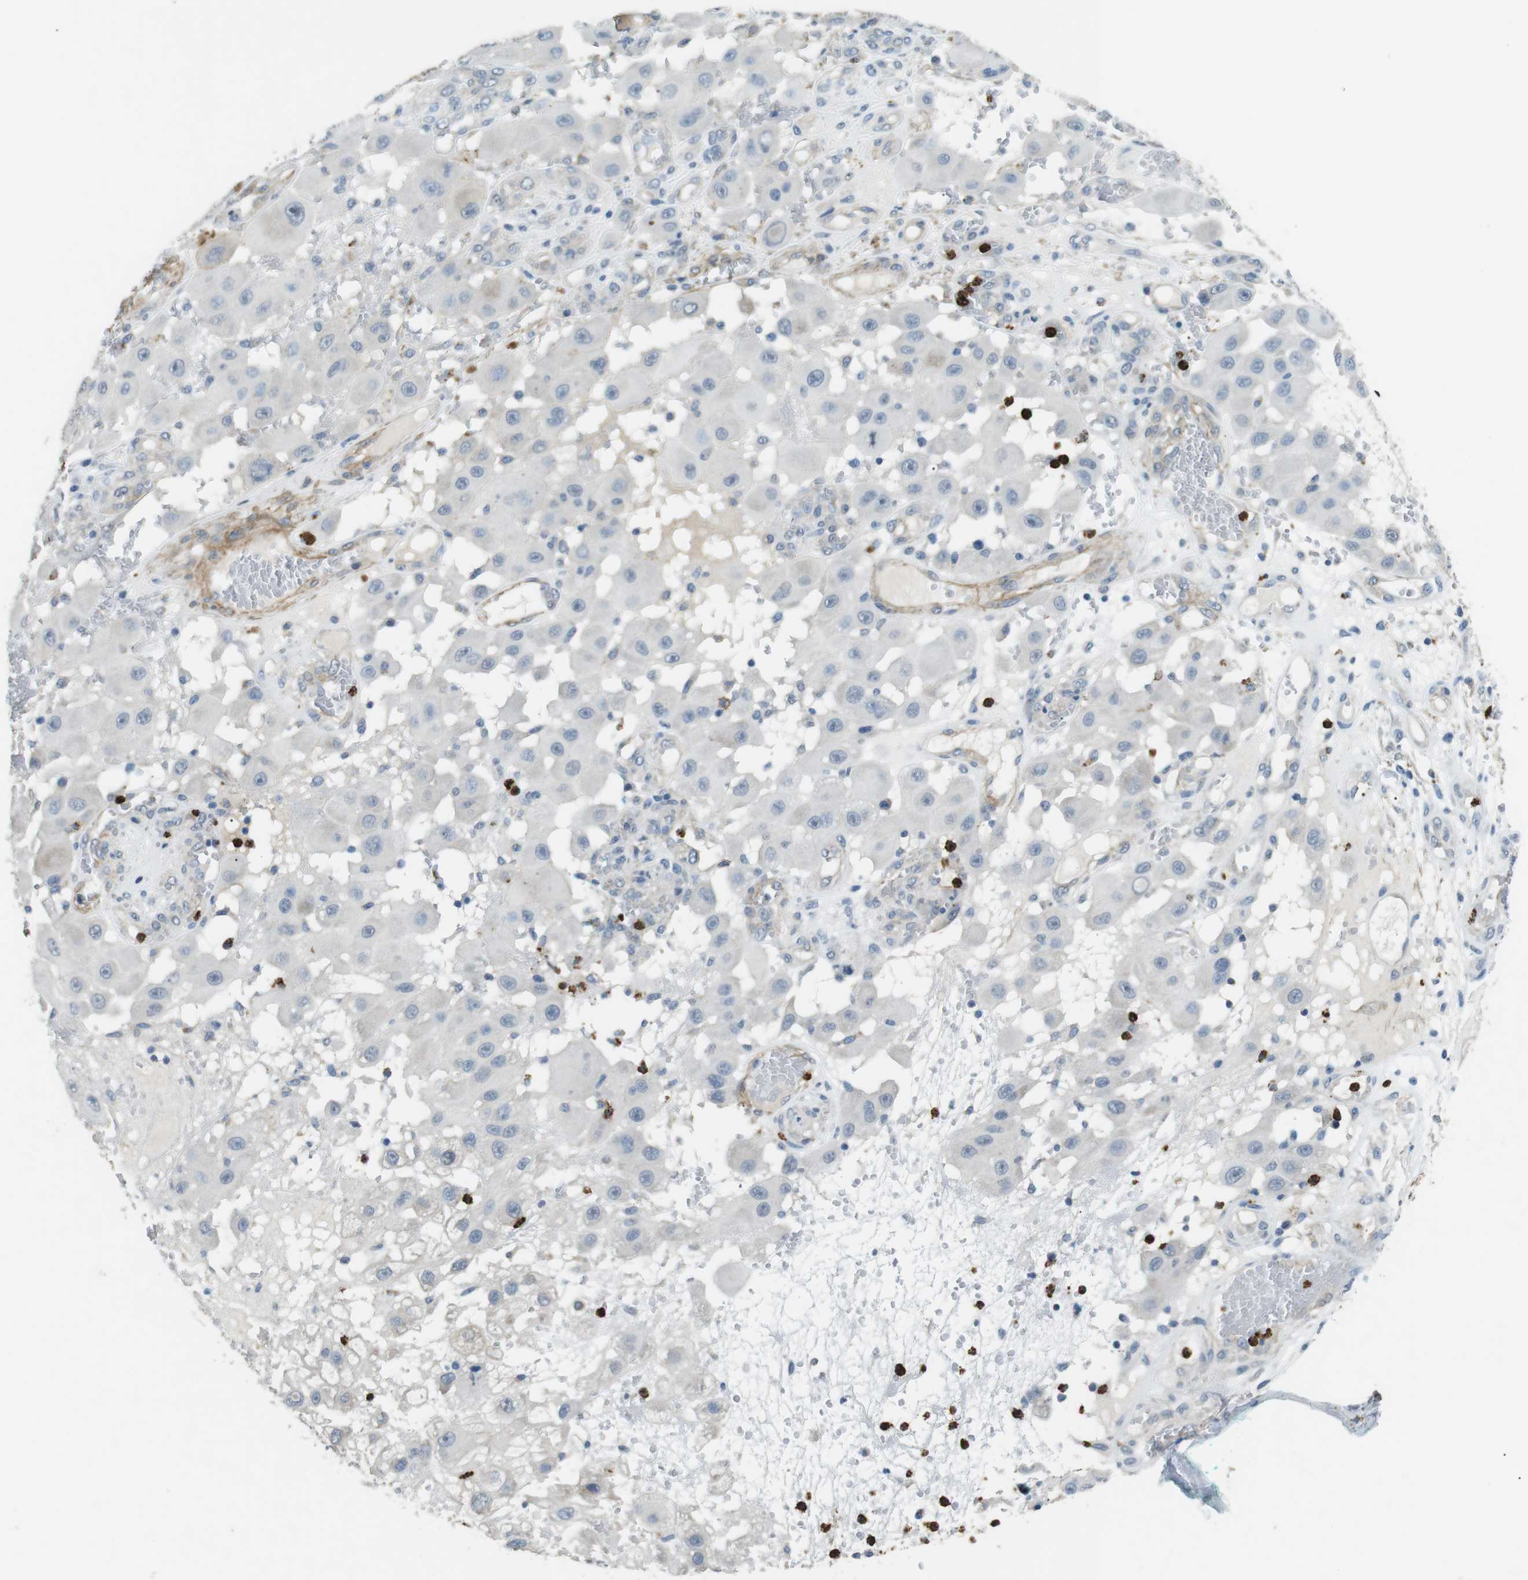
{"staining": {"intensity": "negative", "quantity": "none", "location": "none"}, "tissue": "melanoma", "cell_type": "Tumor cells", "image_type": "cancer", "snomed": [{"axis": "morphology", "description": "Malignant melanoma, NOS"}, {"axis": "topography", "description": "Skin"}], "caption": "Immunohistochemistry (IHC) image of neoplastic tissue: human malignant melanoma stained with DAB (3,3'-diaminobenzidine) reveals no significant protein positivity in tumor cells.", "gene": "GZMM", "patient": {"sex": "female", "age": 81}}